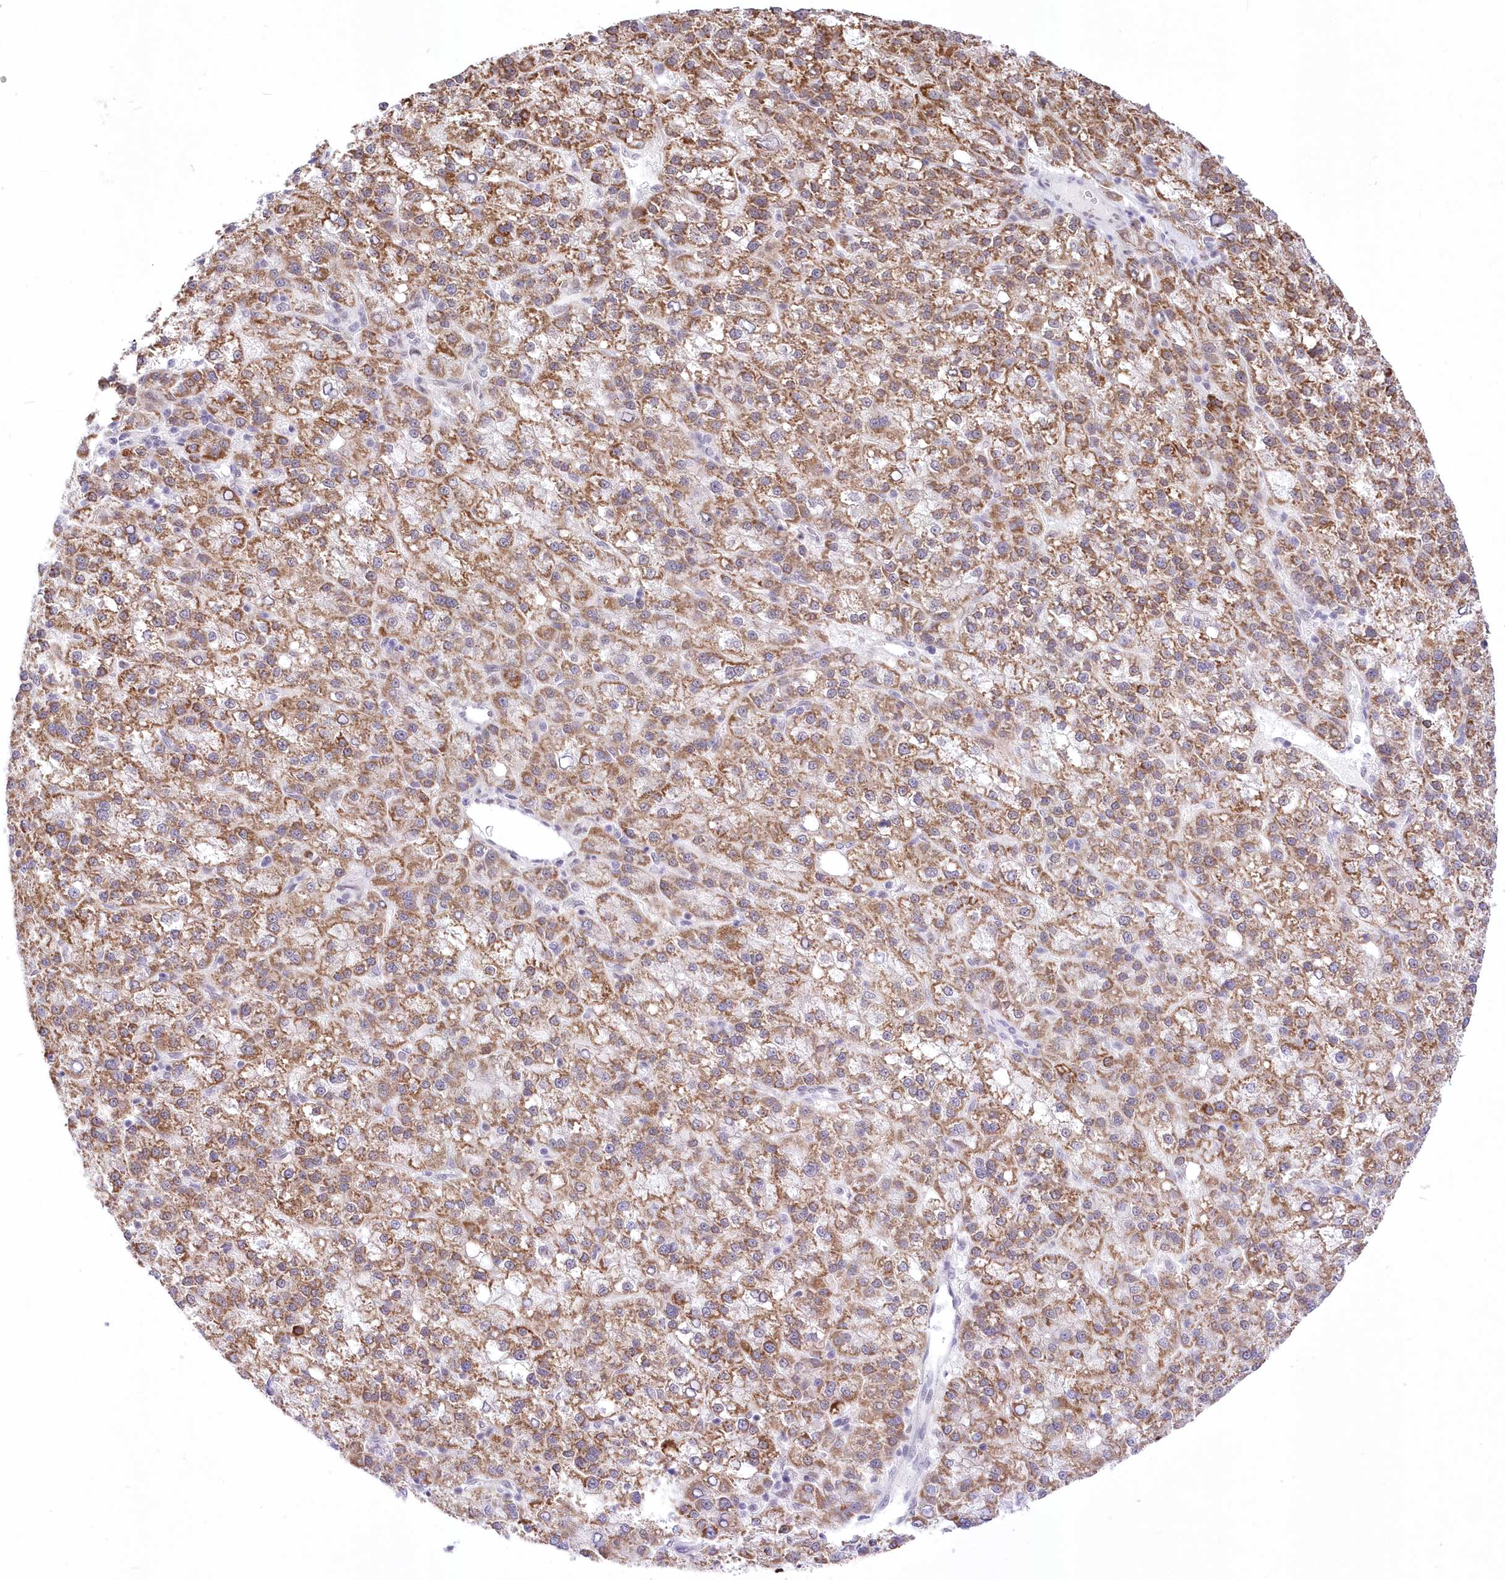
{"staining": {"intensity": "moderate", "quantity": ">75%", "location": "cytoplasmic/membranous"}, "tissue": "liver cancer", "cell_type": "Tumor cells", "image_type": "cancer", "snomed": [{"axis": "morphology", "description": "Carcinoma, Hepatocellular, NOS"}, {"axis": "topography", "description": "Liver"}], "caption": "IHC image of neoplastic tissue: human liver cancer (hepatocellular carcinoma) stained using immunohistochemistry (IHC) demonstrates medium levels of moderate protein expression localized specifically in the cytoplasmic/membranous of tumor cells, appearing as a cytoplasmic/membranous brown color.", "gene": "NSUN2", "patient": {"sex": "female", "age": 58}}